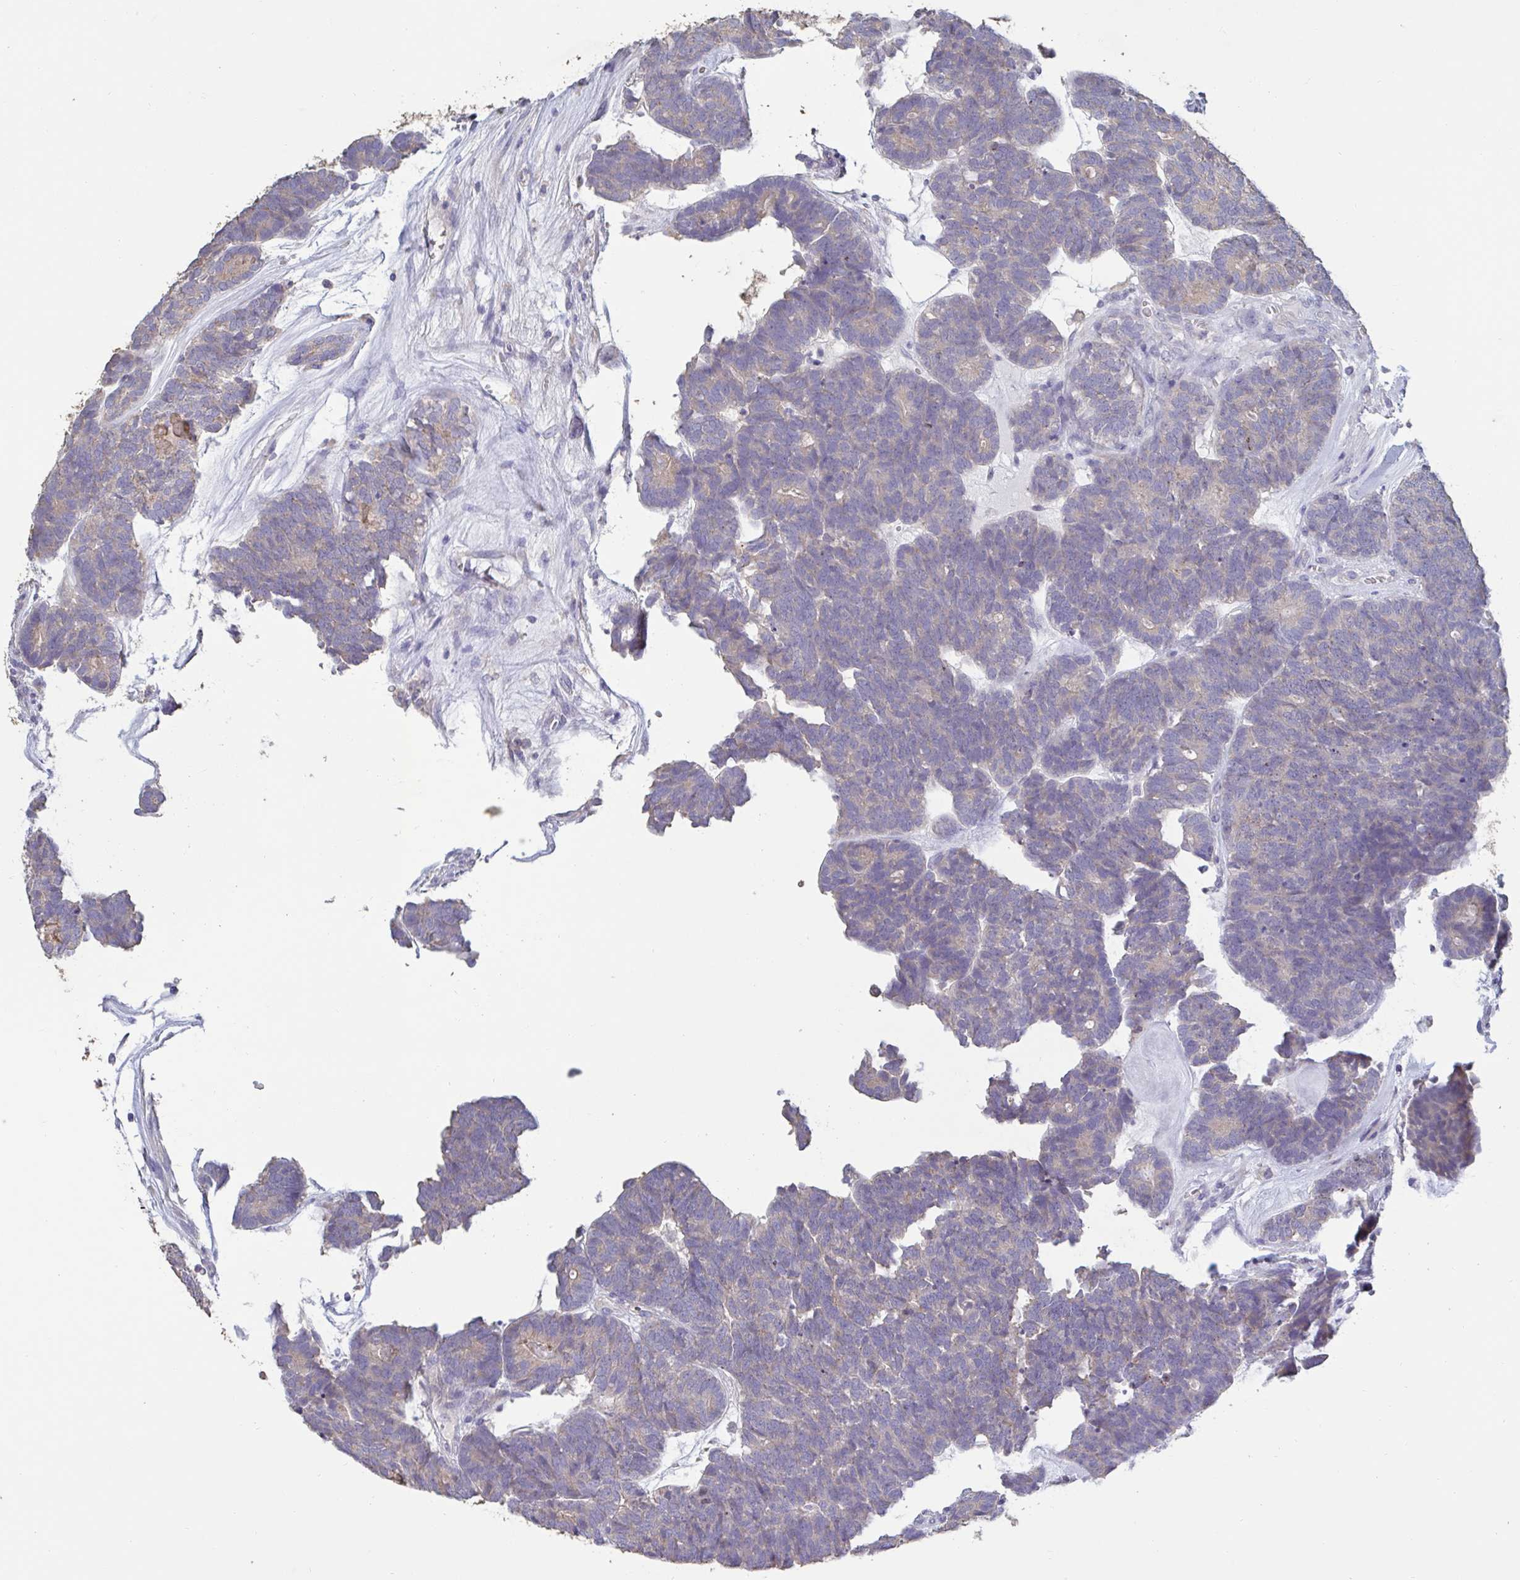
{"staining": {"intensity": "negative", "quantity": "none", "location": "none"}, "tissue": "head and neck cancer", "cell_type": "Tumor cells", "image_type": "cancer", "snomed": [{"axis": "morphology", "description": "Adenocarcinoma, NOS"}, {"axis": "topography", "description": "Head-Neck"}], "caption": "The photomicrograph displays no significant positivity in tumor cells of head and neck adenocarcinoma.", "gene": "CHMP5", "patient": {"sex": "female", "age": 81}}